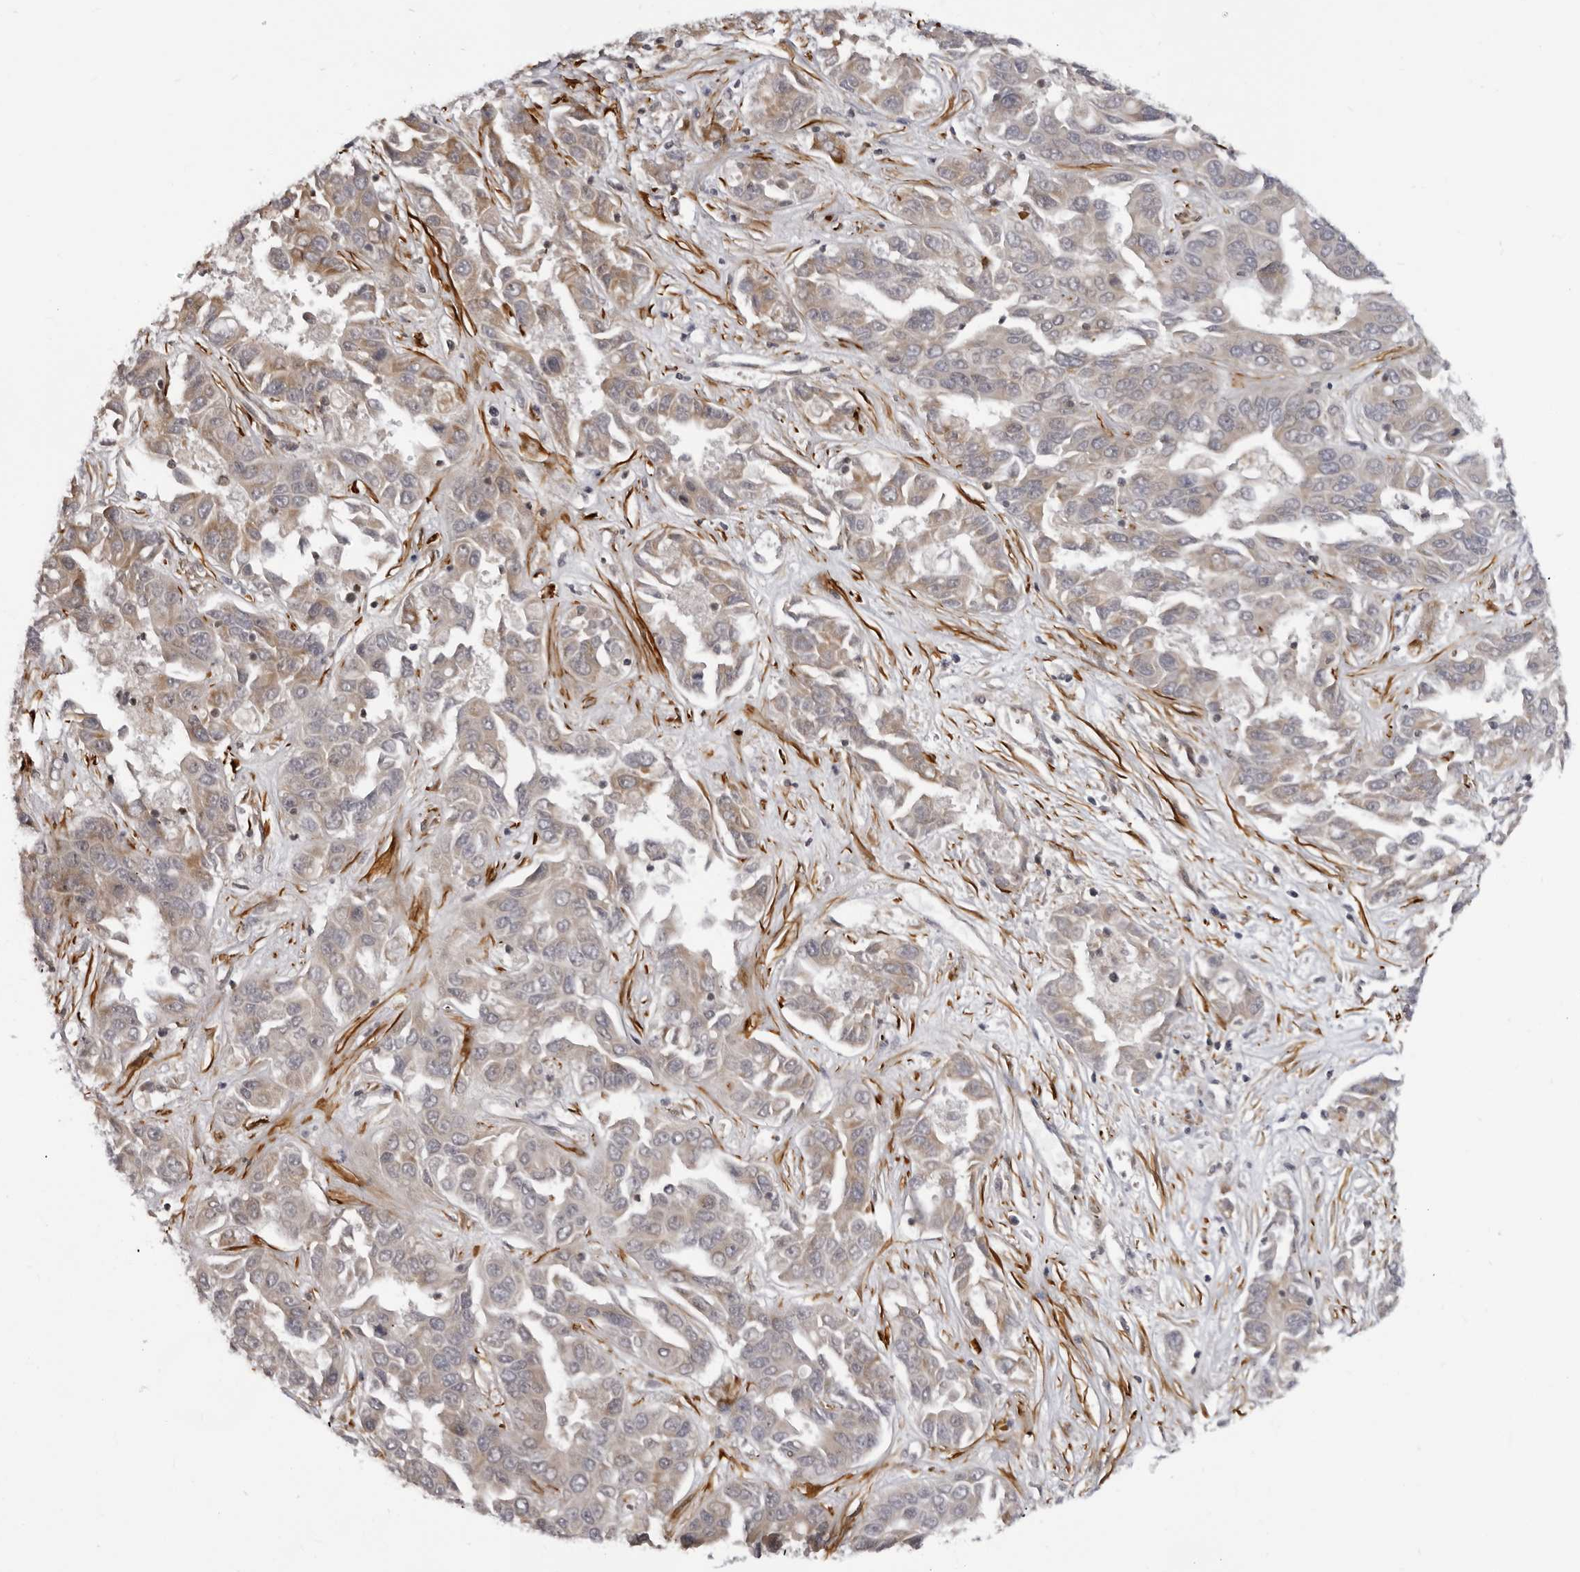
{"staining": {"intensity": "weak", "quantity": ">75%", "location": "cytoplasmic/membranous"}, "tissue": "liver cancer", "cell_type": "Tumor cells", "image_type": "cancer", "snomed": [{"axis": "morphology", "description": "Cholangiocarcinoma"}, {"axis": "topography", "description": "Liver"}], "caption": "DAB immunohistochemical staining of human liver cancer (cholangiocarcinoma) reveals weak cytoplasmic/membranous protein staining in approximately >75% of tumor cells. (DAB IHC with brightfield microscopy, high magnification).", "gene": "SRGAP2", "patient": {"sex": "female", "age": 52}}